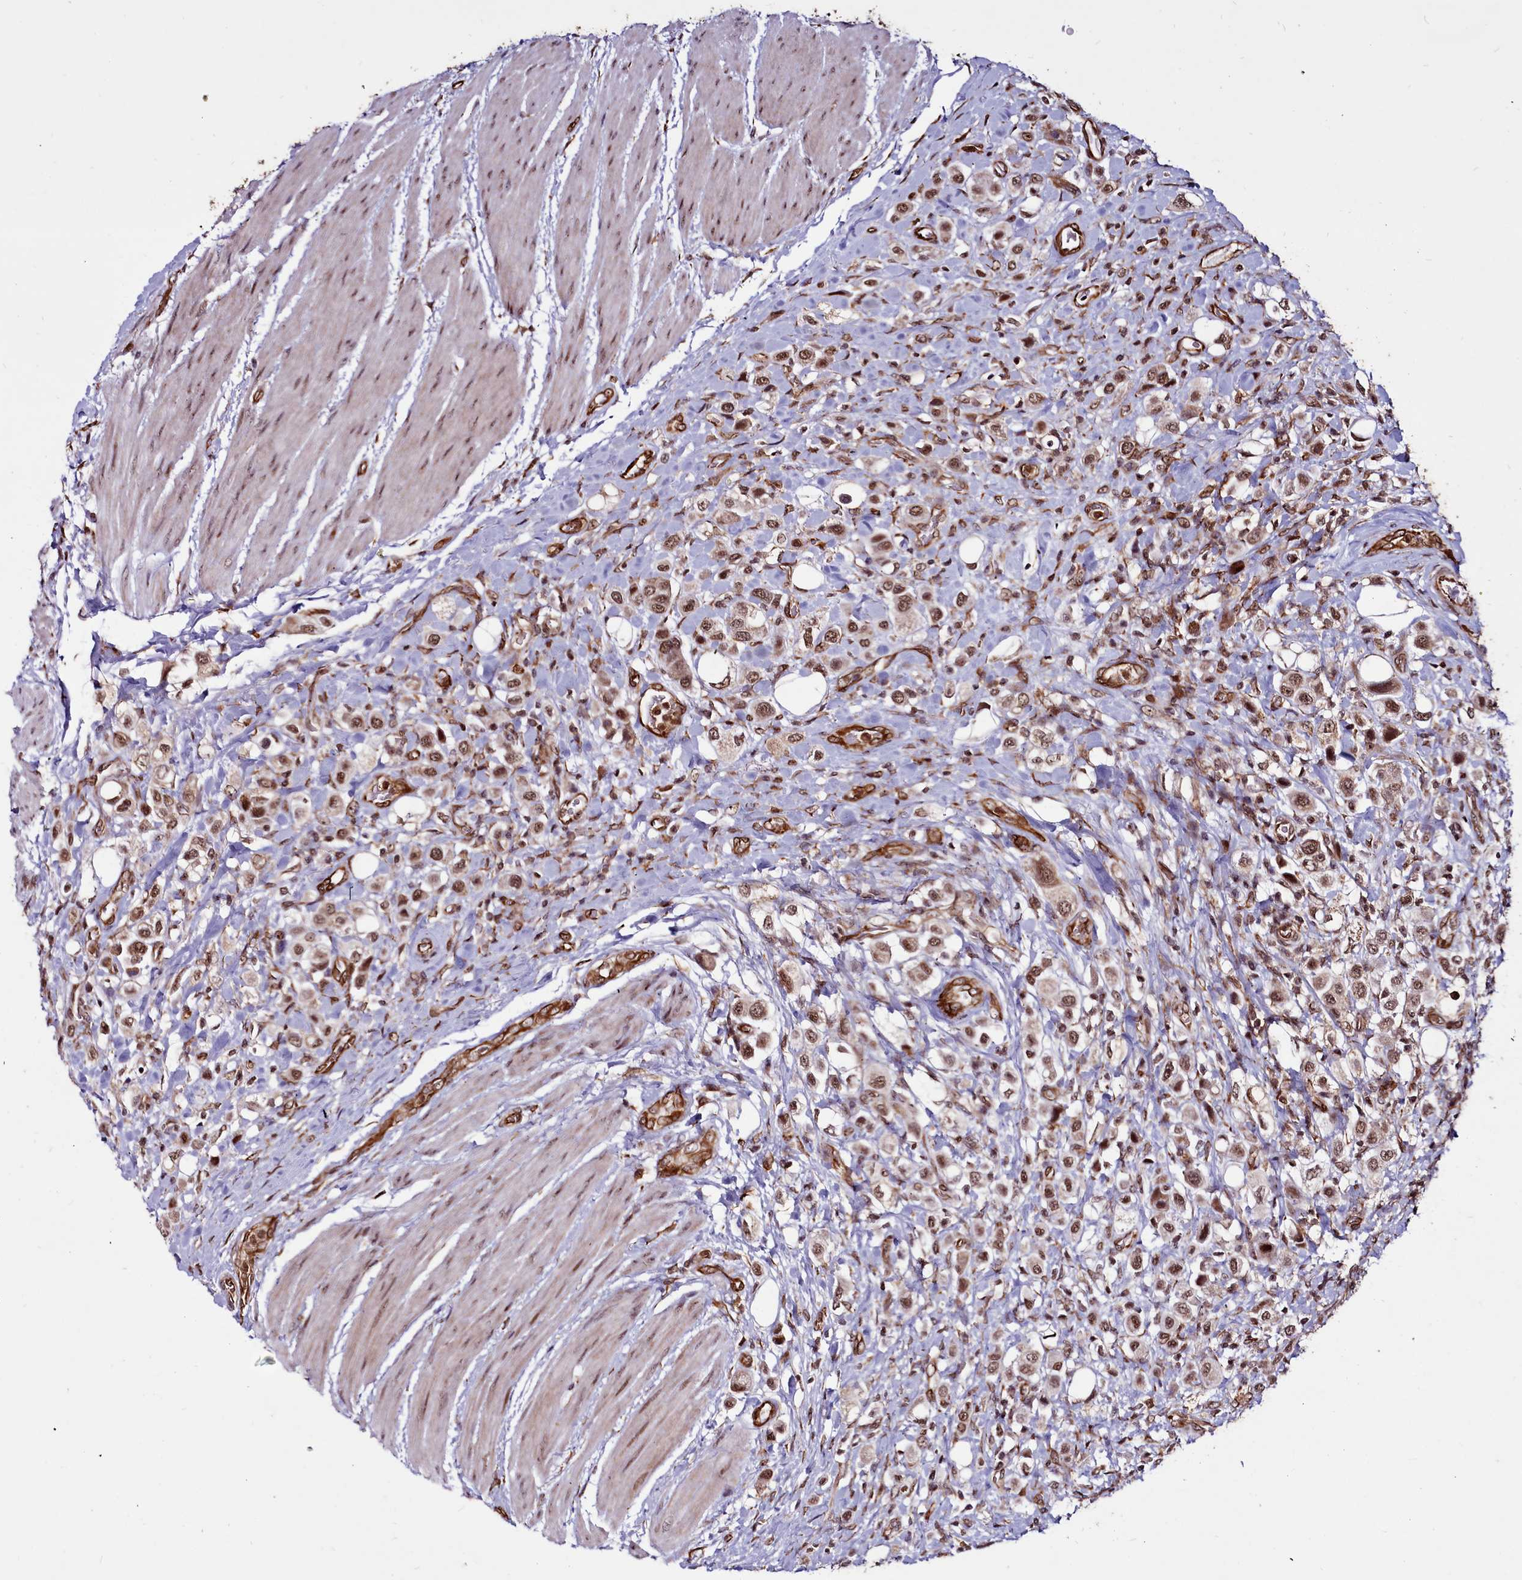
{"staining": {"intensity": "moderate", "quantity": ">75%", "location": "nuclear"}, "tissue": "urothelial cancer", "cell_type": "Tumor cells", "image_type": "cancer", "snomed": [{"axis": "morphology", "description": "Urothelial carcinoma, High grade"}, {"axis": "topography", "description": "Urinary bladder"}], "caption": "Urothelial cancer was stained to show a protein in brown. There is medium levels of moderate nuclear positivity in approximately >75% of tumor cells. Nuclei are stained in blue.", "gene": "CLK3", "patient": {"sex": "male", "age": 50}}